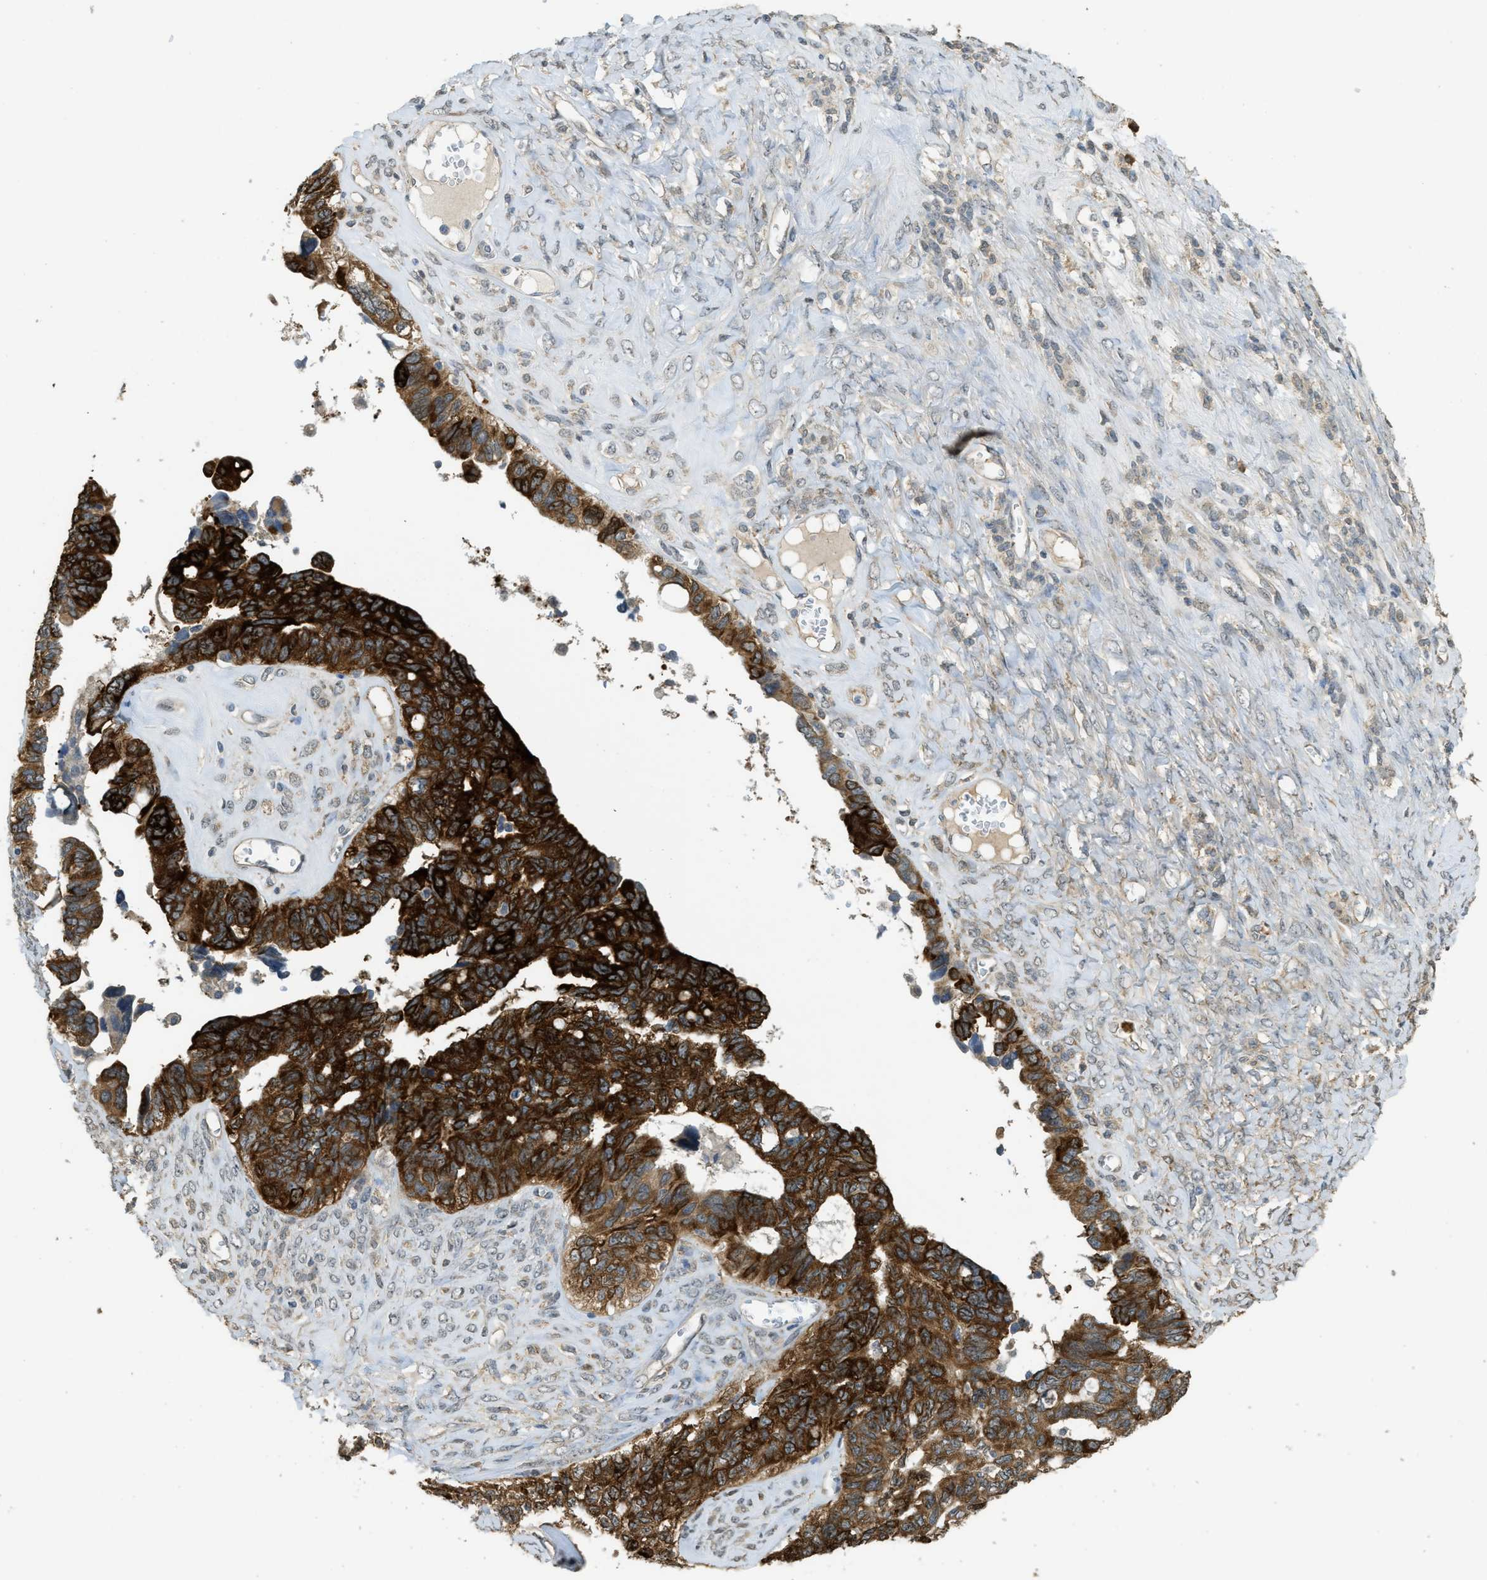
{"staining": {"intensity": "strong", "quantity": ">75%", "location": "cytoplasmic/membranous"}, "tissue": "ovarian cancer", "cell_type": "Tumor cells", "image_type": "cancer", "snomed": [{"axis": "morphology", "description": "Cystadenocarcinoma, serous, NOS"}, {"axis": "topography", "description": "Ovary"}], "caption": "A photomicrograph of ovarian cancer (serous cystadenocarcinoma) stained for a protein shows strong cytoplasmic/membranous brown staining in tumor cells.", "gene": "IGF2BP2", "patient": {"sex": "female", "age": 79}}